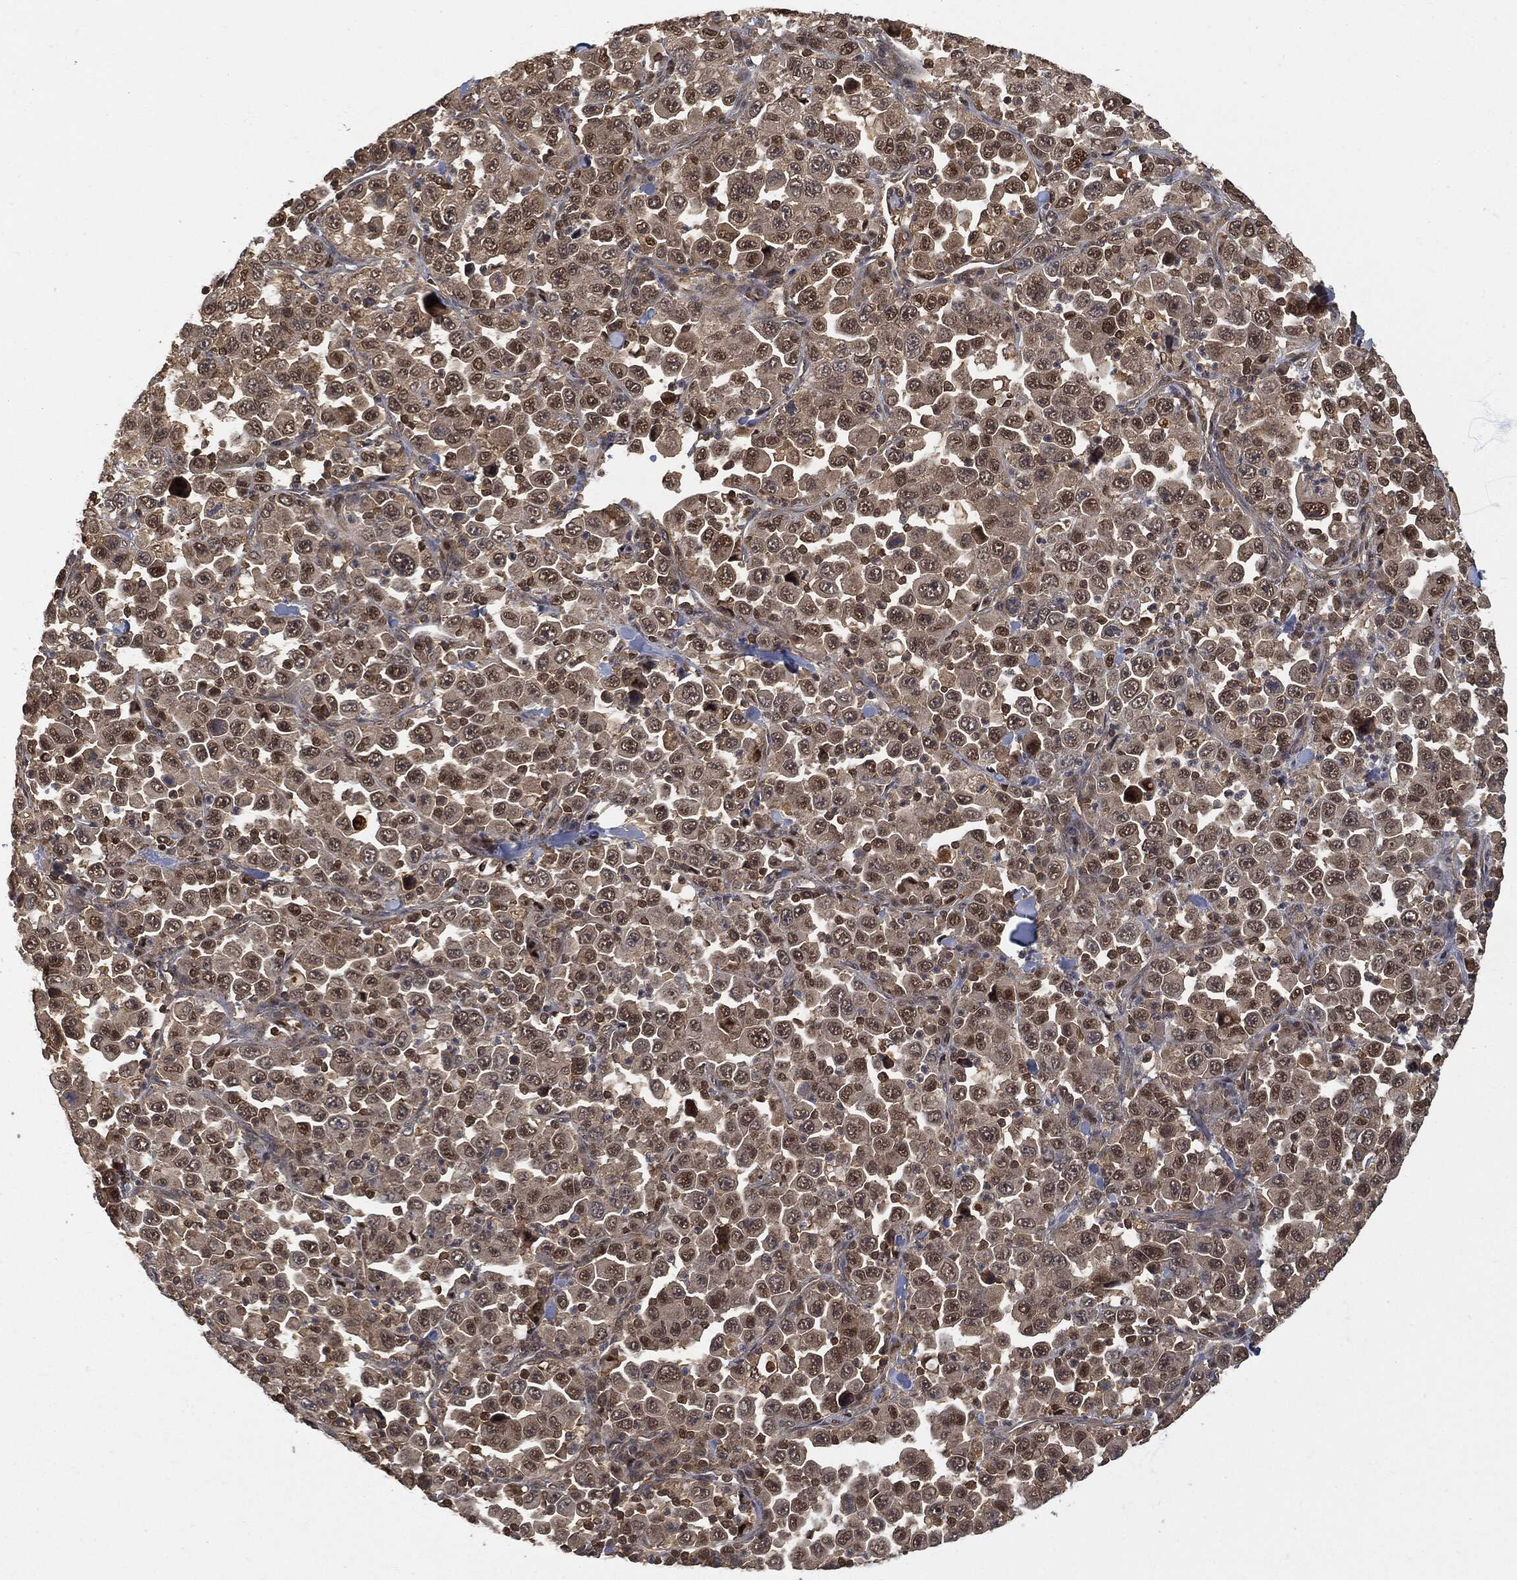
{"staining": {"intensity": "moderate", "quantity": "25%-75%", "location": "nuclear"}, "tissue": "stomach cancer", "cell_type": "Tumor cells", "image_type": "cancer", "snomed": [{"axis": "morphology", "description": "Normal tissue, NOS"}, {"axis": "morphology", "description": "Adenocarcinoma, NOS"}, {"axis": "topography", "description": "Stomach, upper"}, {"axis": "topography", "description": "Stomach"}], "caption": "Brown immunohistochemical staining in human stomach cancer reveals moderate nuclear expression in approximately 25%-75% of tumor cells.", "gene": "PSMB10", "patient": {"sex": "male", "age": 59}}